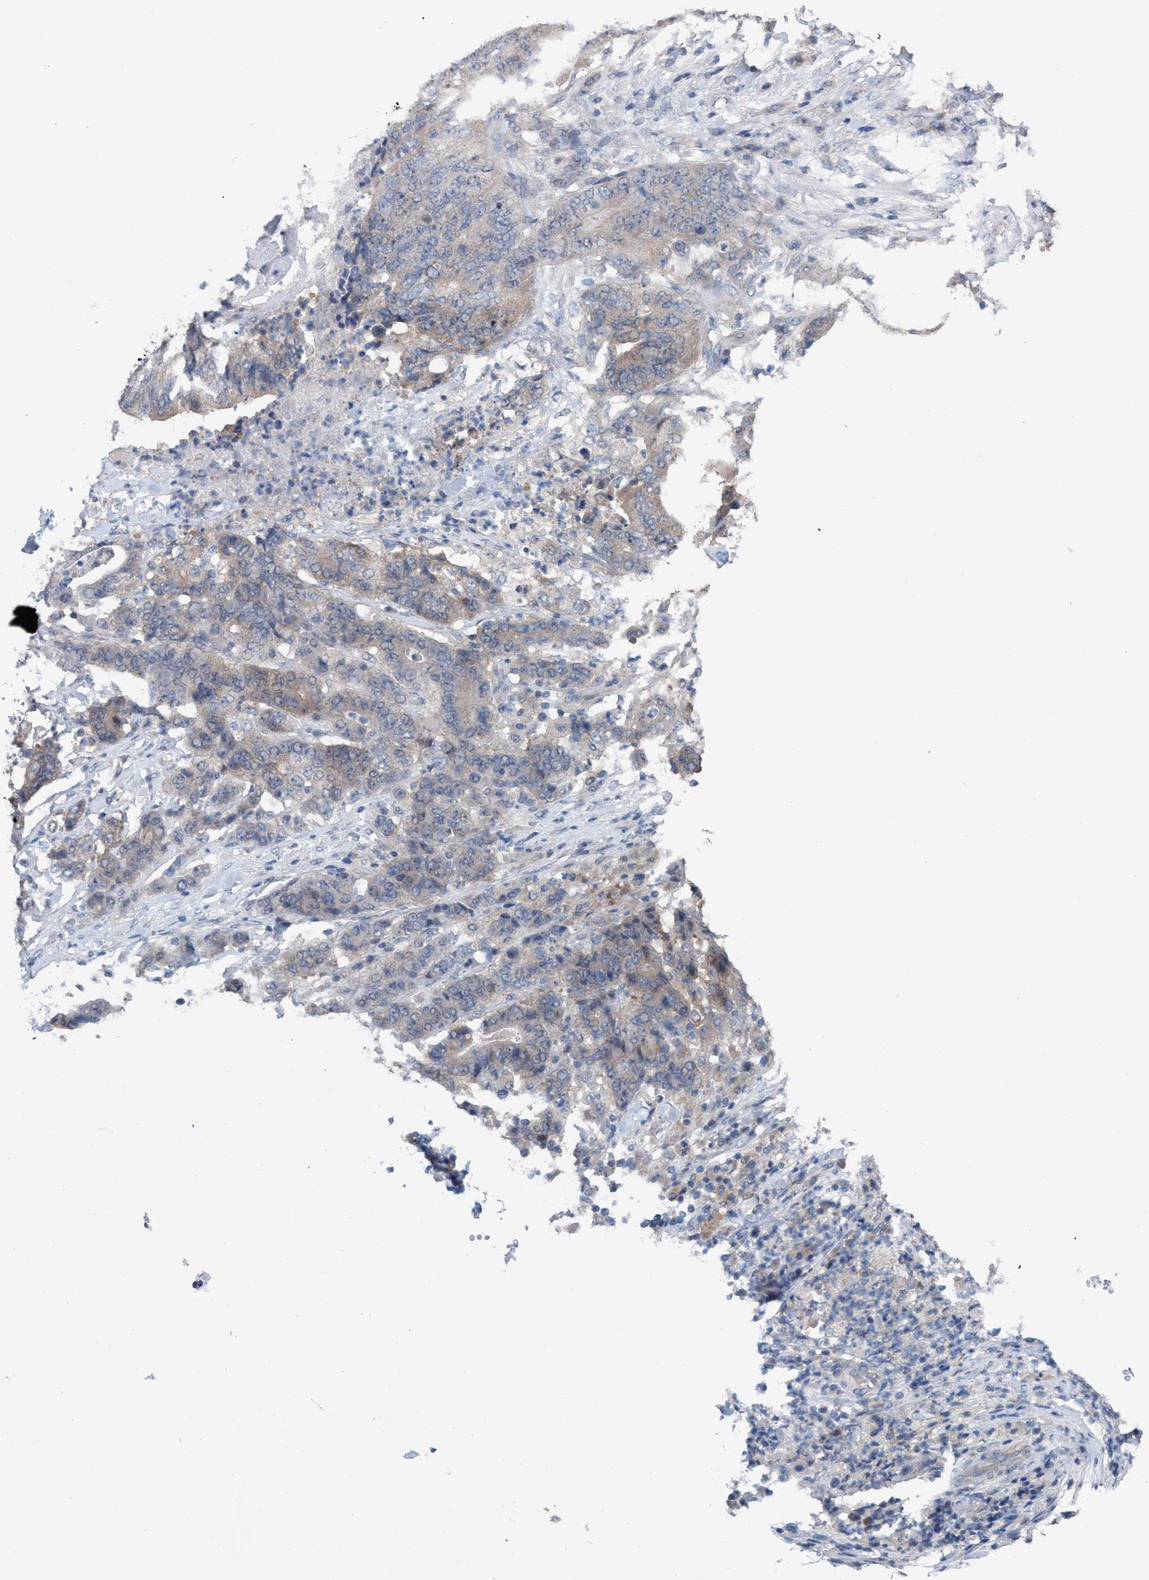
{"staining": {"intensity": "weak", "quantity": "<25%", "location": "cytoplasmic/membranous"}, "tissue": "stomach cancer", "cell_type": "Tumor cells", "image_type": "cancer", "snomed": [{"axis": "morphology", "description": "Adenocarcinoma, NOS"}, {"axis": "topography", "description": "Stomach"}], "caption": "This is an immunohistochemistry photomicrograph of human adenocarcinoma (stomach). There is no staining in tumor cells.", "gene": "GLOD4", "patient": {"sex": "female", "age": 73}}